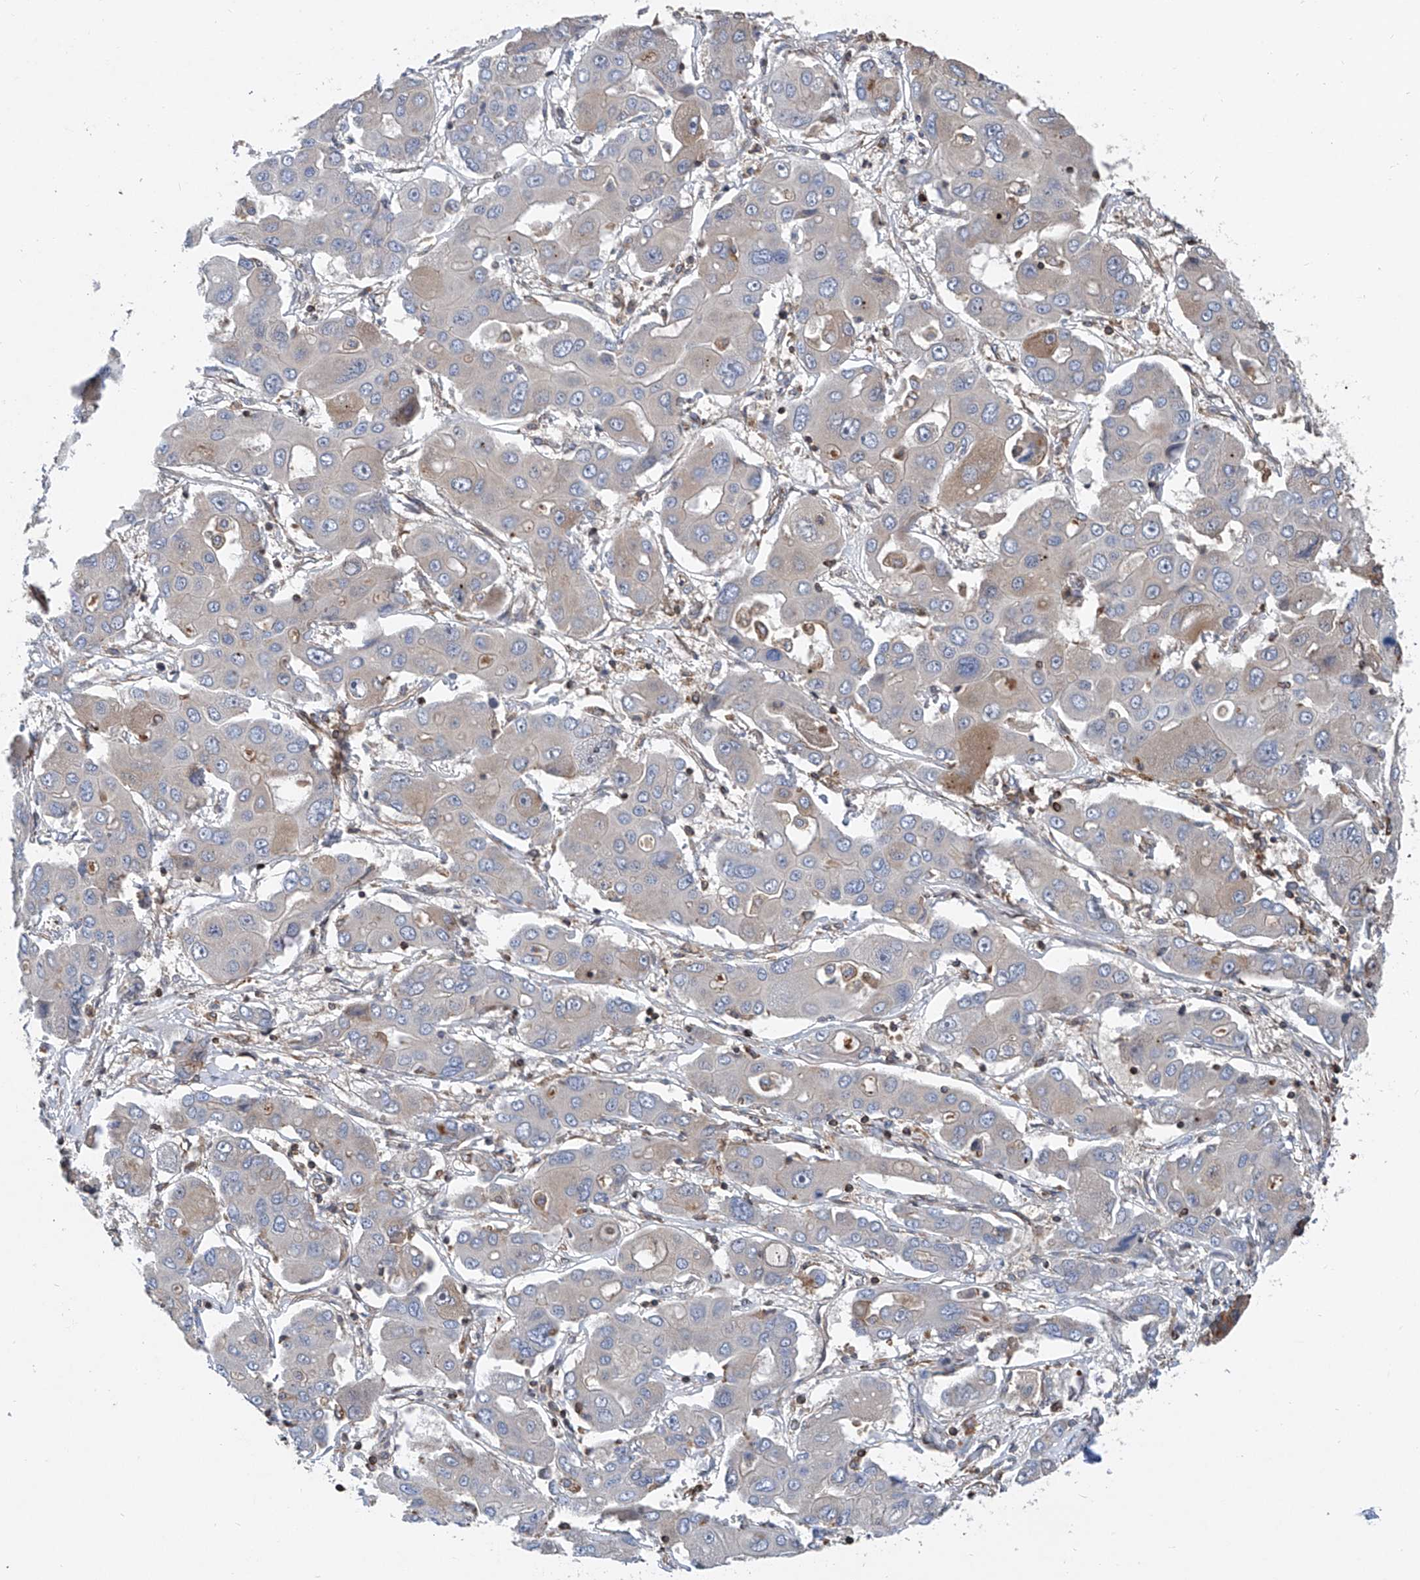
{"staining": {"intensity": "weak", "quantity": "<25%", "location": "cytoplasmic/membranous"}, "tissue": "liver cancer", "cell_type": "Tumor cells", "image_type": "cancer", "snomed": [{"axis": "morphology", "description": "Cholangiocarcinoma"}, {"axis": "topography", "description": "Liver"}], "caption": "The image reveals no significant staining in tumor cells of cholangiocarcinoma (liver).", "gene": "TRIM38", "patient": {"sex": "male", "age": 67}}